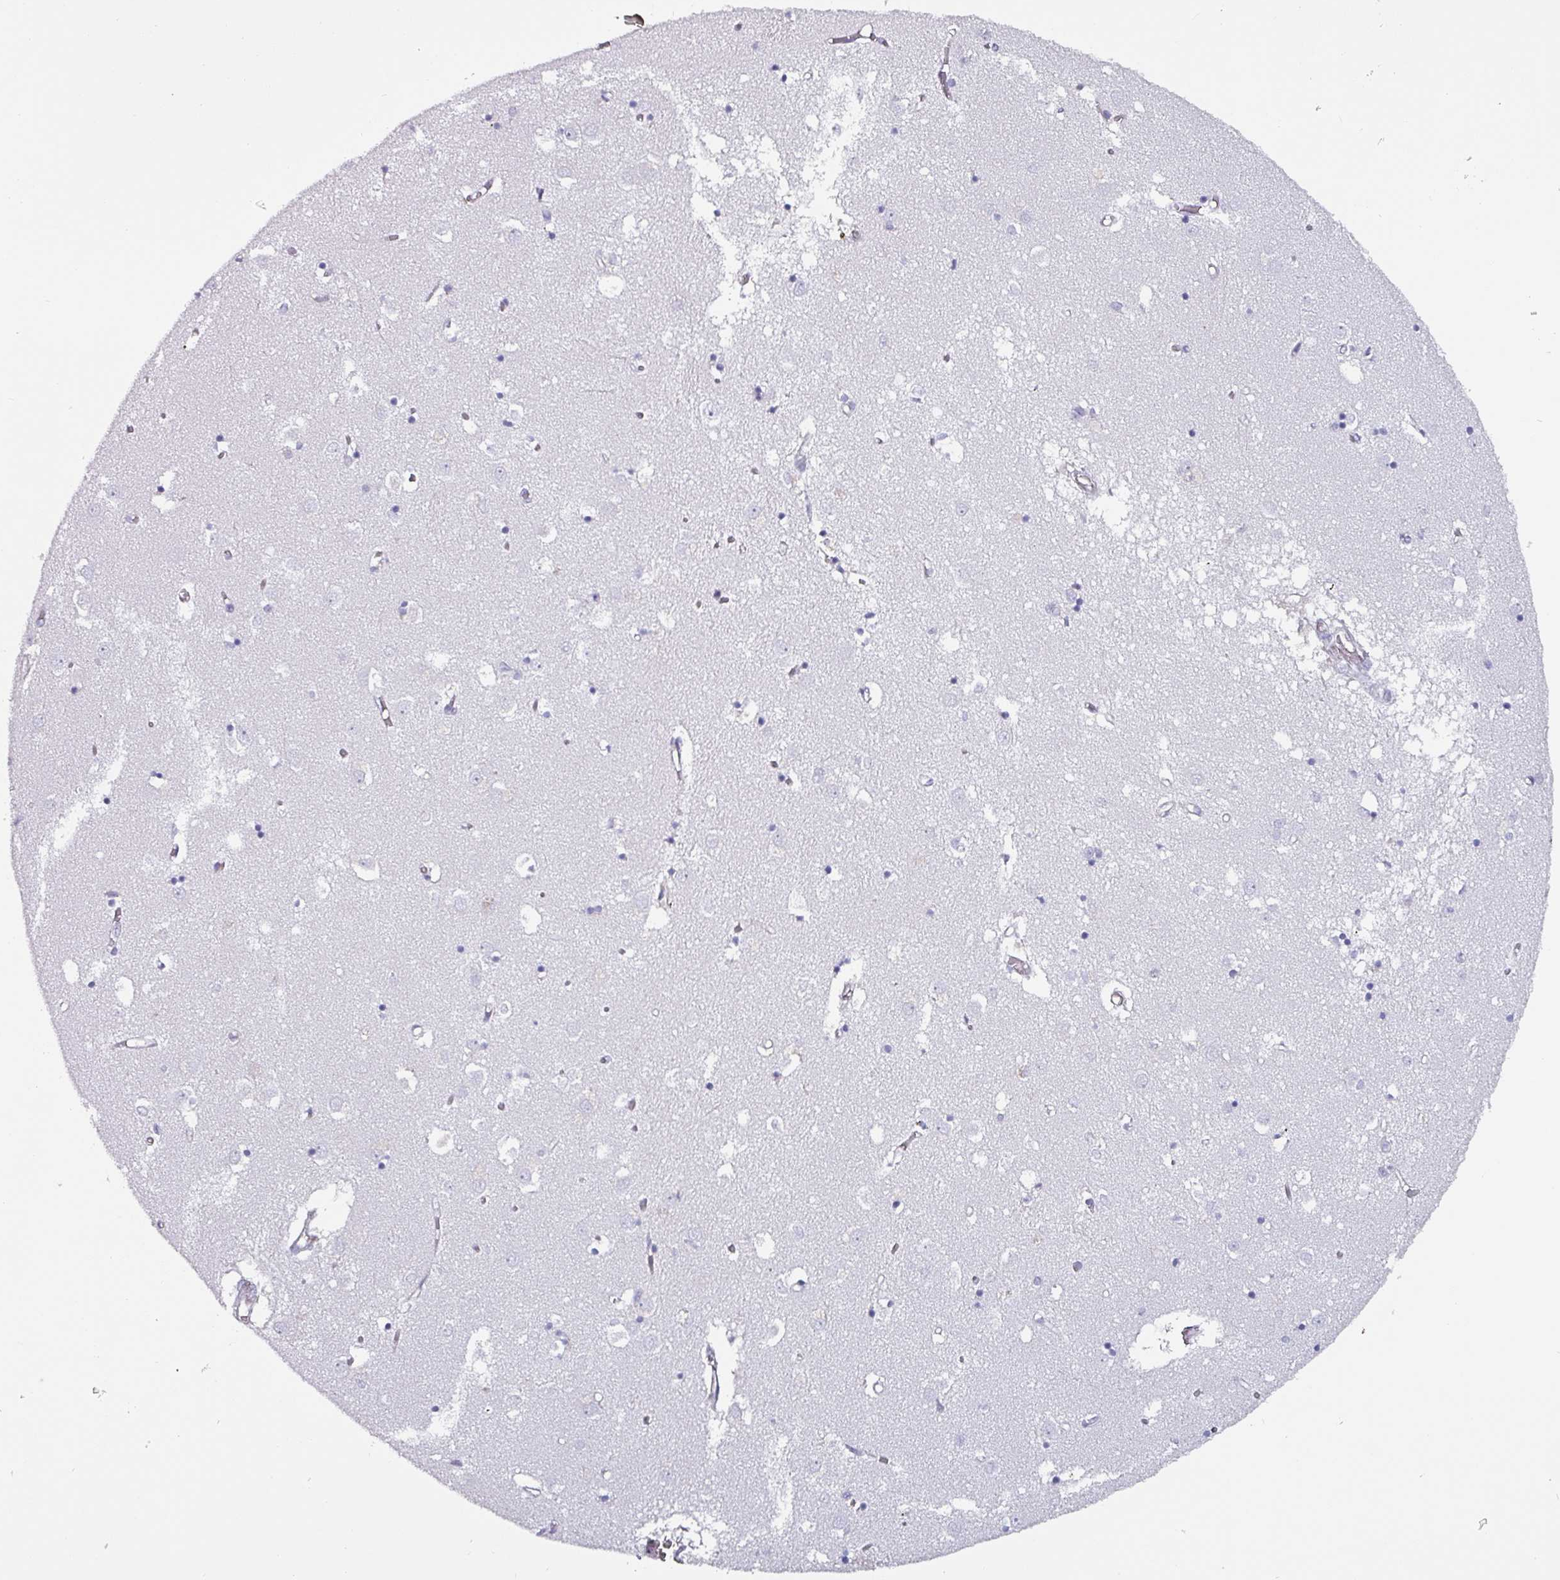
{"staining": {"intensity": "negative", "quantity": "none", "location": "none"}, "tissue": "caudate", "cell_type": "Glial cells", "image_type": "normal", "snomed": [{"axis": "morphology", "description": "Normal tissue, NOS"}, {"axis": "topography", "description": "Lateral ventricle wall"}], "caption": "Micrograph shows no significant protein positivity in glial cells of unremarkable caudate. (Stains: DAB immunohistochemistry (IHC) with hematoxylin counter stain, Microscopy: brightfield microscopy at high magnification).", "gene": "ZNF816", "patient": {"sex": "male", "age": 70}}